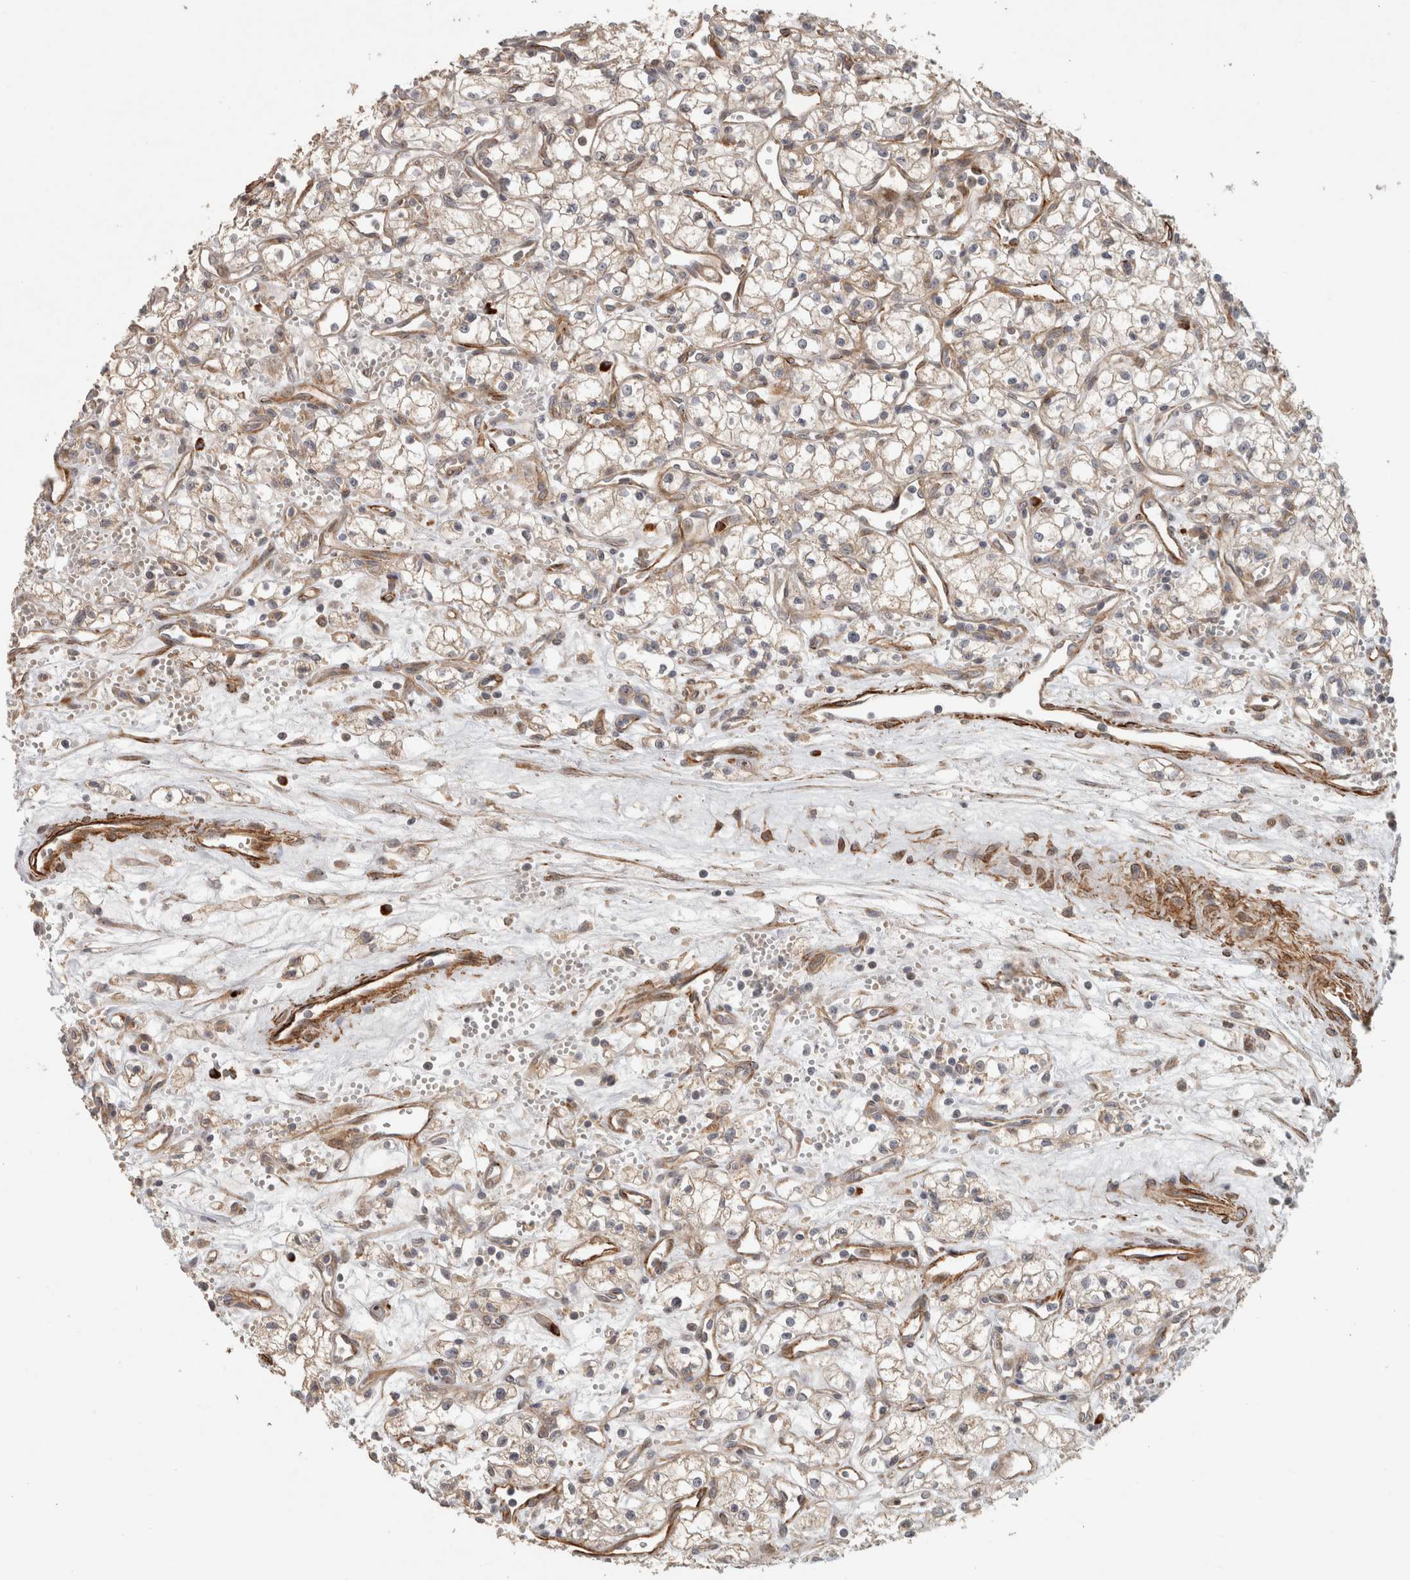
{"staining": {"intensity": "weak", "quantity": ">75%", "location": "cytoplasmic/membranous"}, "tissue": "renal cancer", "cell_type": "Tumor cells", "image_type": "cancer", "snomed": [{"axis": "morphology", "description": "Adenocarcinoma, NOS"}, {"axis": "topography", "description": "Kidney"}], "caption": "Renal cancer stained for a protein reveals weak cytoplasmic/membranous positivity in tumor cells.", "gene": "SIPA1L2", "patient": {"sex": "male", "age": 59}}